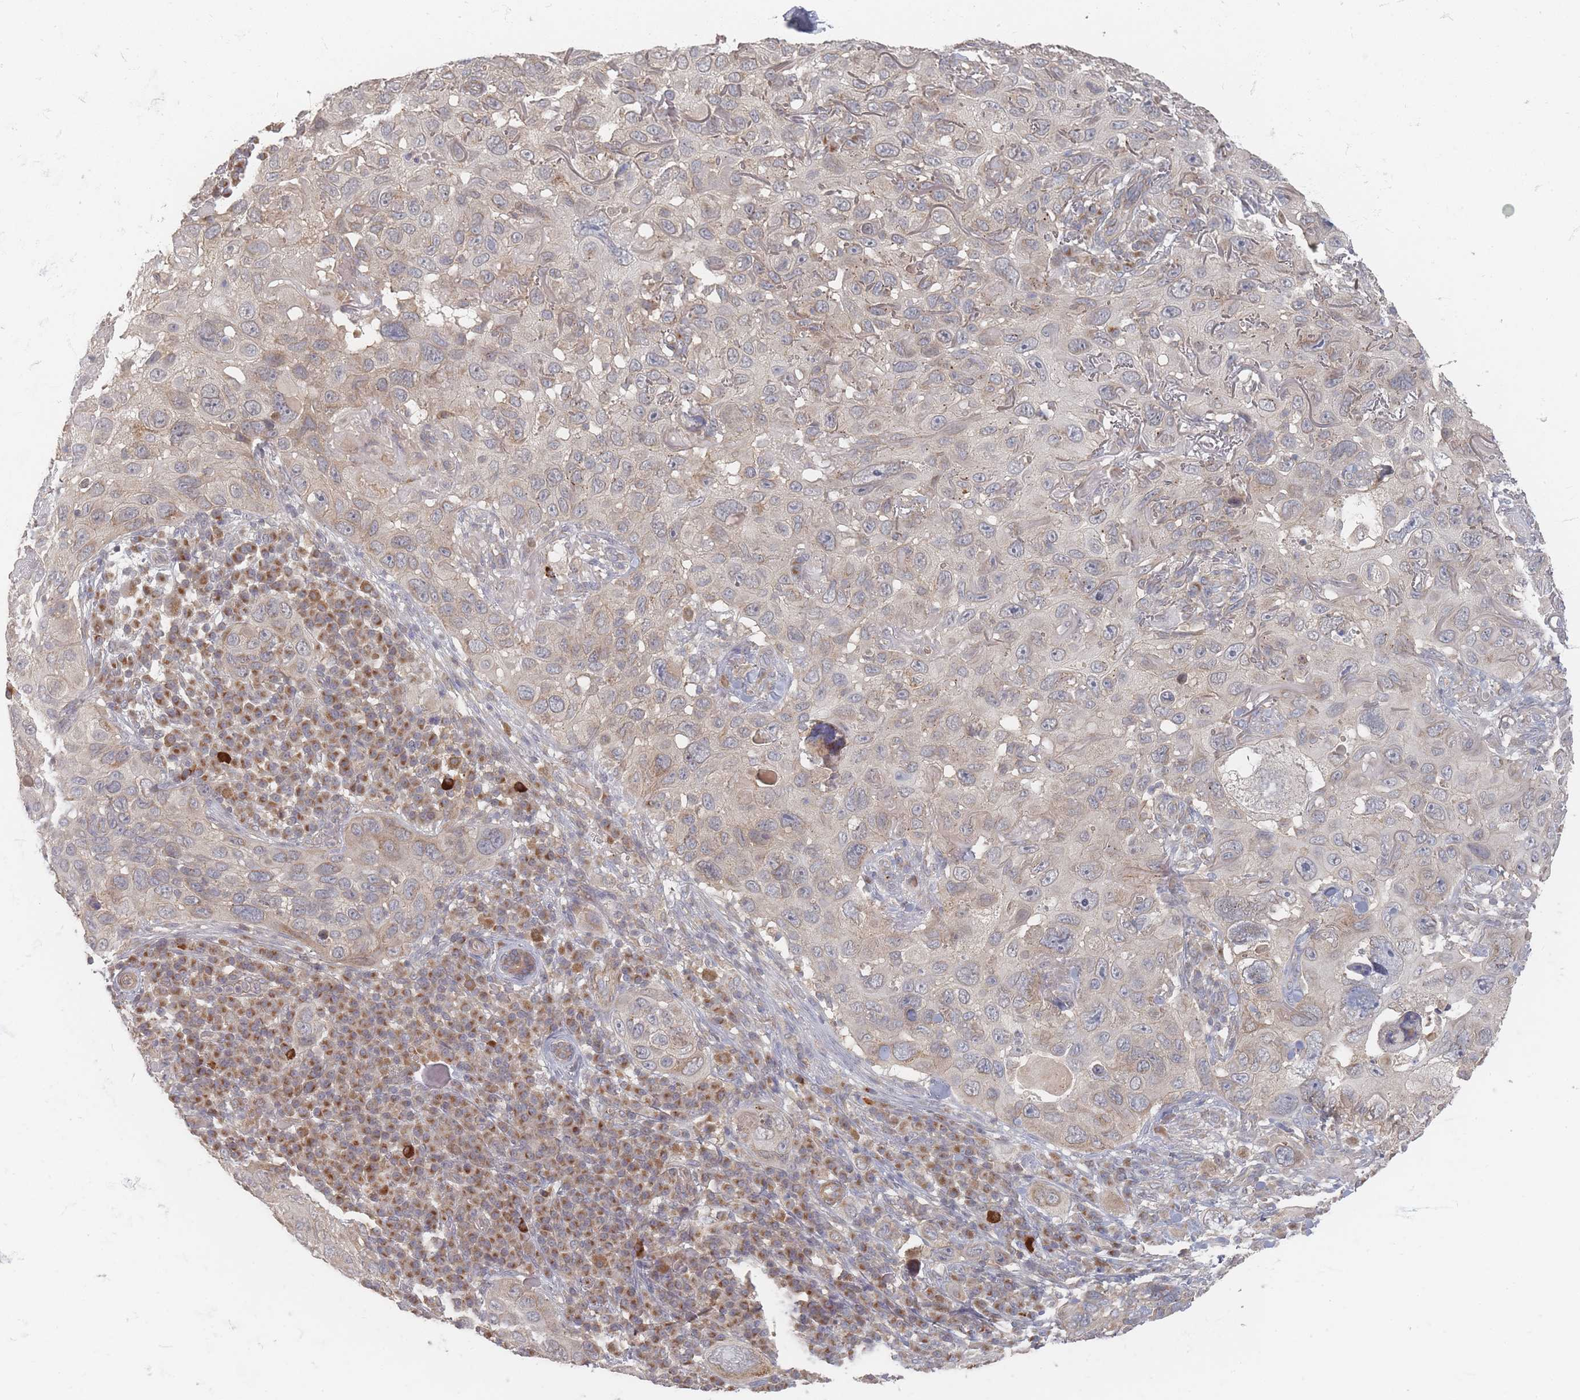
{"staining": {"intensity": "weak", "quantity": "25%-75%", "location": "cytoplasmic/membranous"}, "tissue": "skin cancer", "cell_type": "Tumor cells", "image_type": "cancer", "snomed": [{"axis": "morphology", "description": "Squamous cell carcinoma in situ, NOS"}, {"axis": "morphology", "description": "Squamous cell carcinoma, NOS"}, {"axis": "topography", "description": "Skin"}], "caption": "Immunohistochemistry (DAB (3,3'-diaminobenzidine)) staining of human skin cancer (squamous cell carcinoma) reveals weak cytoplasmic/membranous protein positivity in about 25%-75% of tumor cells.", "gene": "GLE1", "patient": {"sex": "male", "age": 93}}